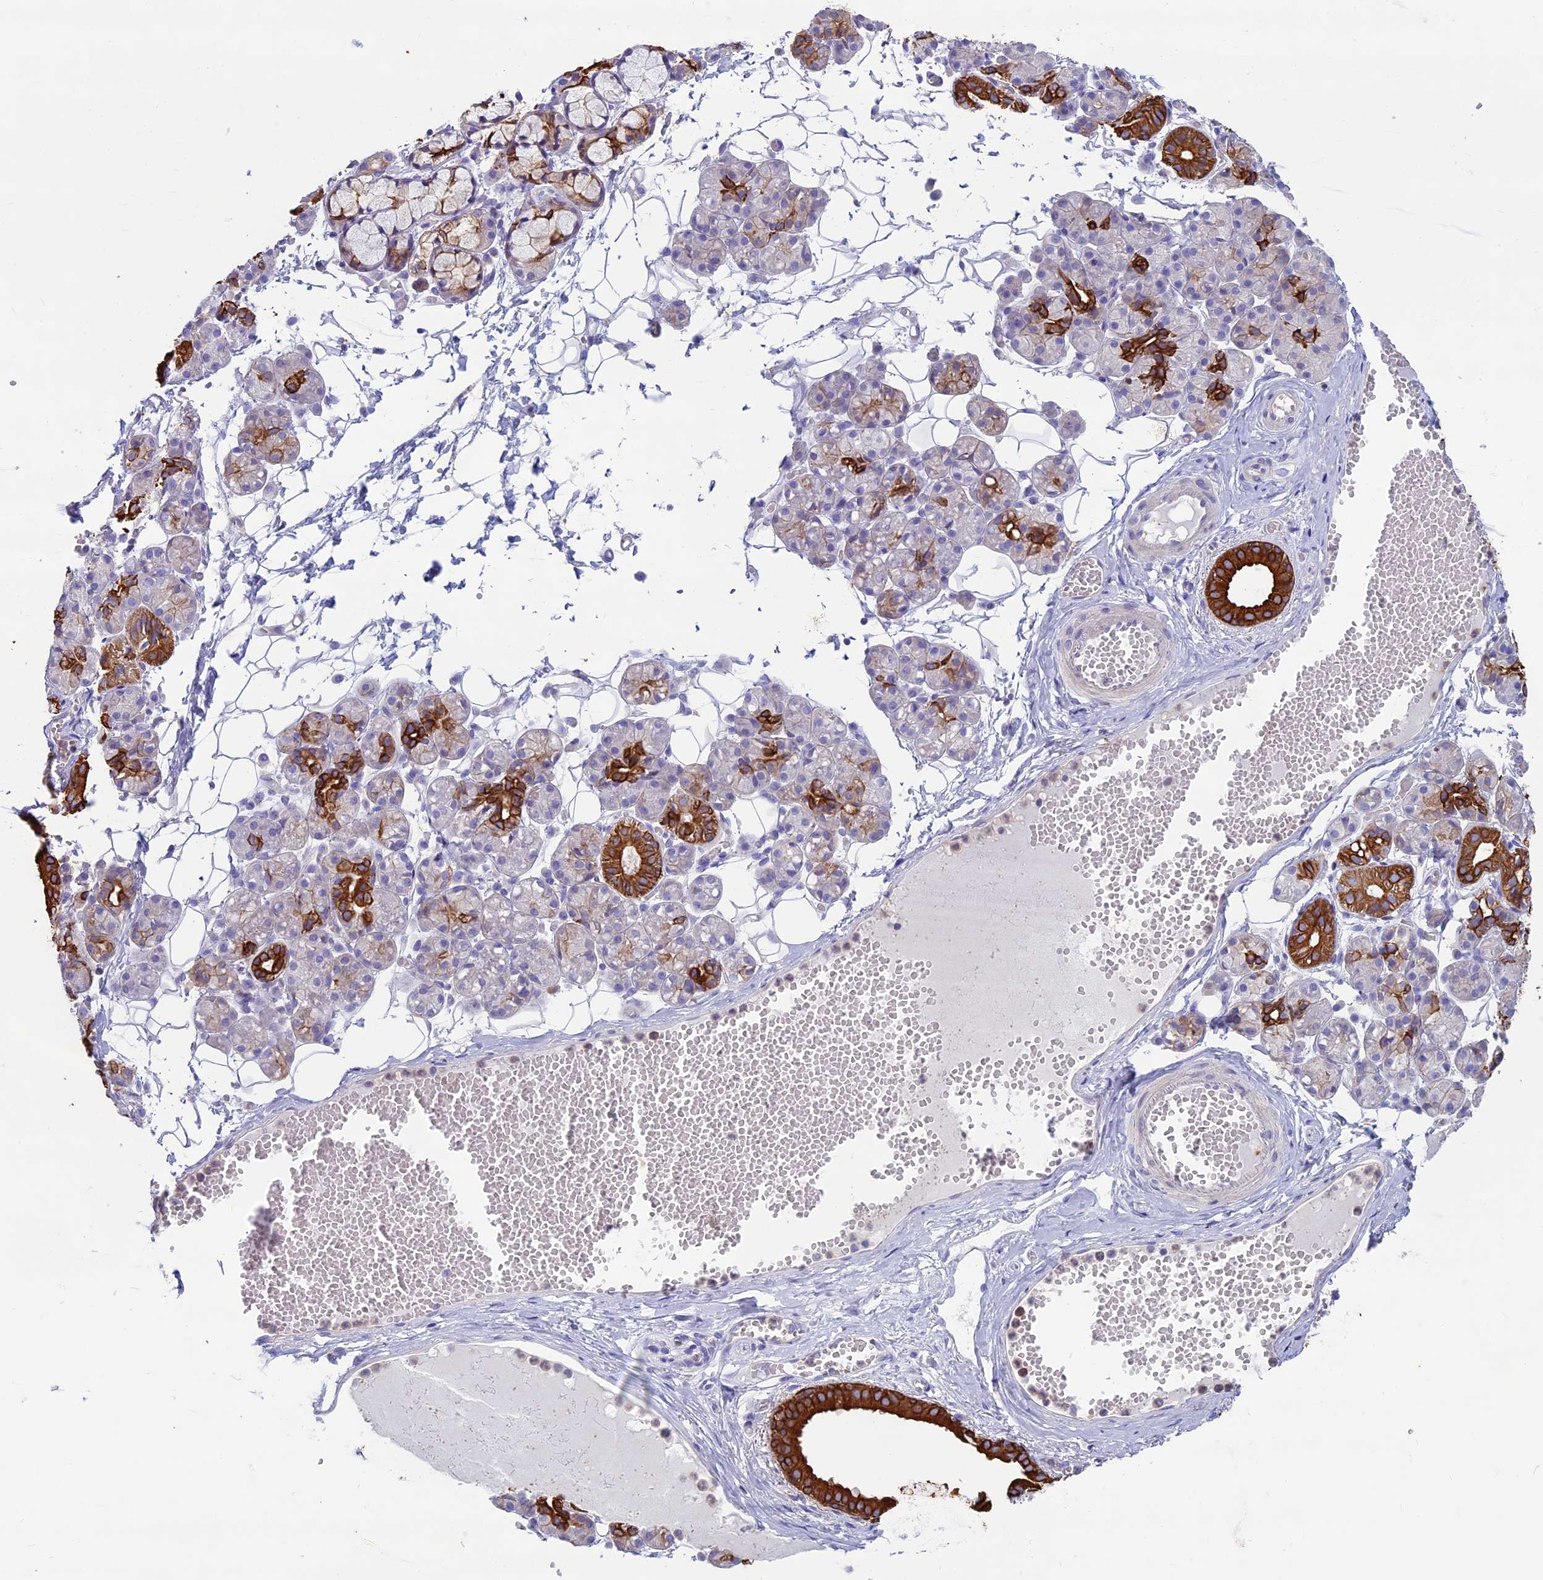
{"staining": {"intensity": "strong", "quantity": "<25%", "location": "cytoplasmic/membranous"}, "tissue": "salivary gland", "cell_type": "Glandular cells", "image_type": "normal", "snomed": [{"axis": "morphology", "description": "Normal tissue, NOS"}, {"axis": "topography", "description": "Salivary gland"}], "caption": "Strong cytoplasmic/membranous expression is identified in approximately <25% of glandular cells in normal salivary gland.", "gene": "CDAN1", "patient": {"sex": "male", "age": 63}}